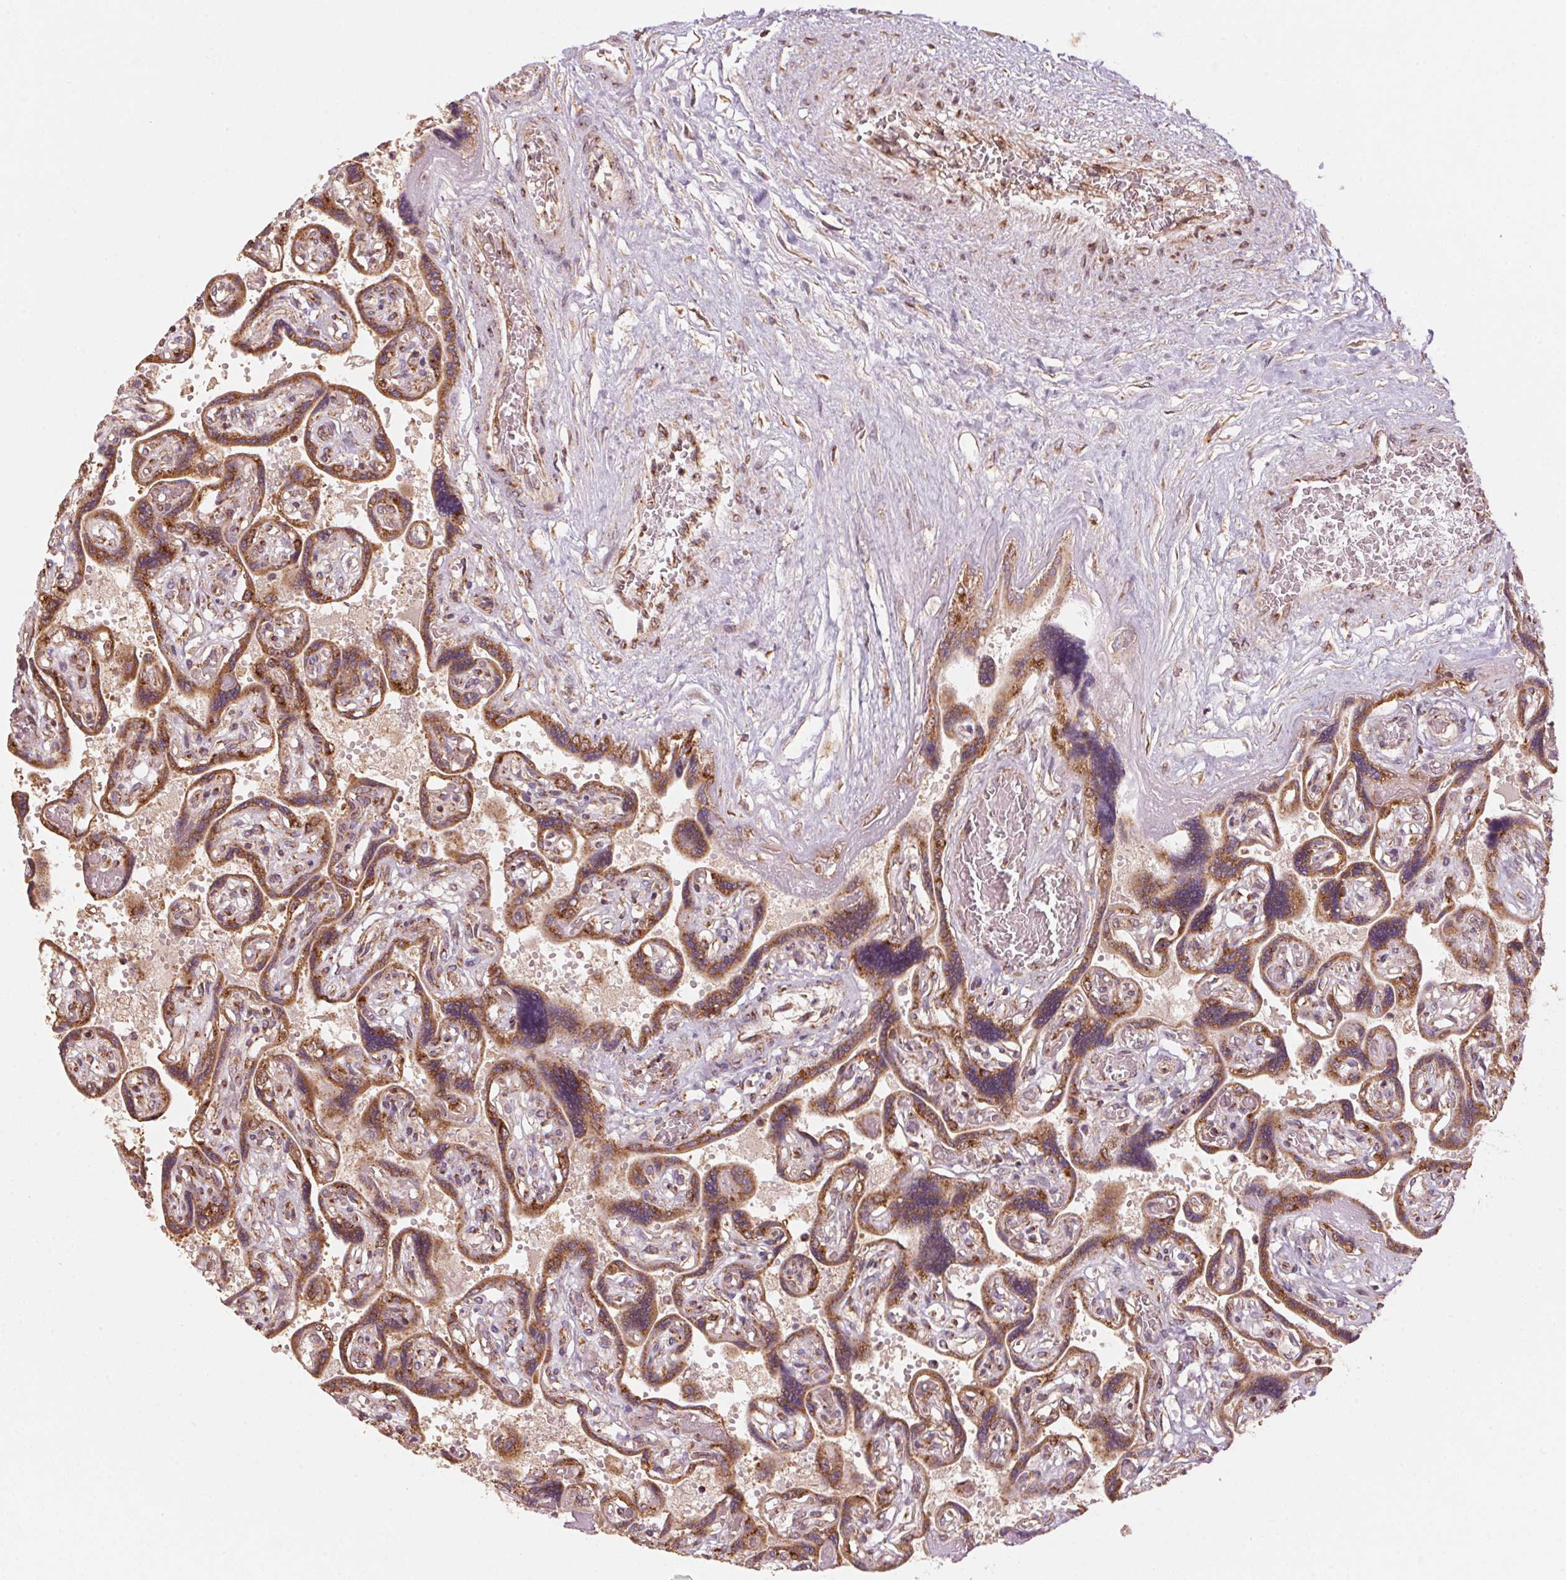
{"staining": {"intensity": "moderate", "quantity": ">75%", "location": "cytoplasmic/membranous"}, "tissue": "placenta", "cell_type": "Decidual cells", "image_type": "normal", "snomed": [{"axis": "morphology", "description": "Normal tissue, NOS"}, {"axis": "topography", "description": "Placenta"}], "caption": "Moderate cytoplasmic/membranous expression for a protein is present in about >75% of decidual cells of benign placenta using immunohistochemistry (IHC).", "gene": "TOMM70", "patient": {"sex": "female", "age": 32}}